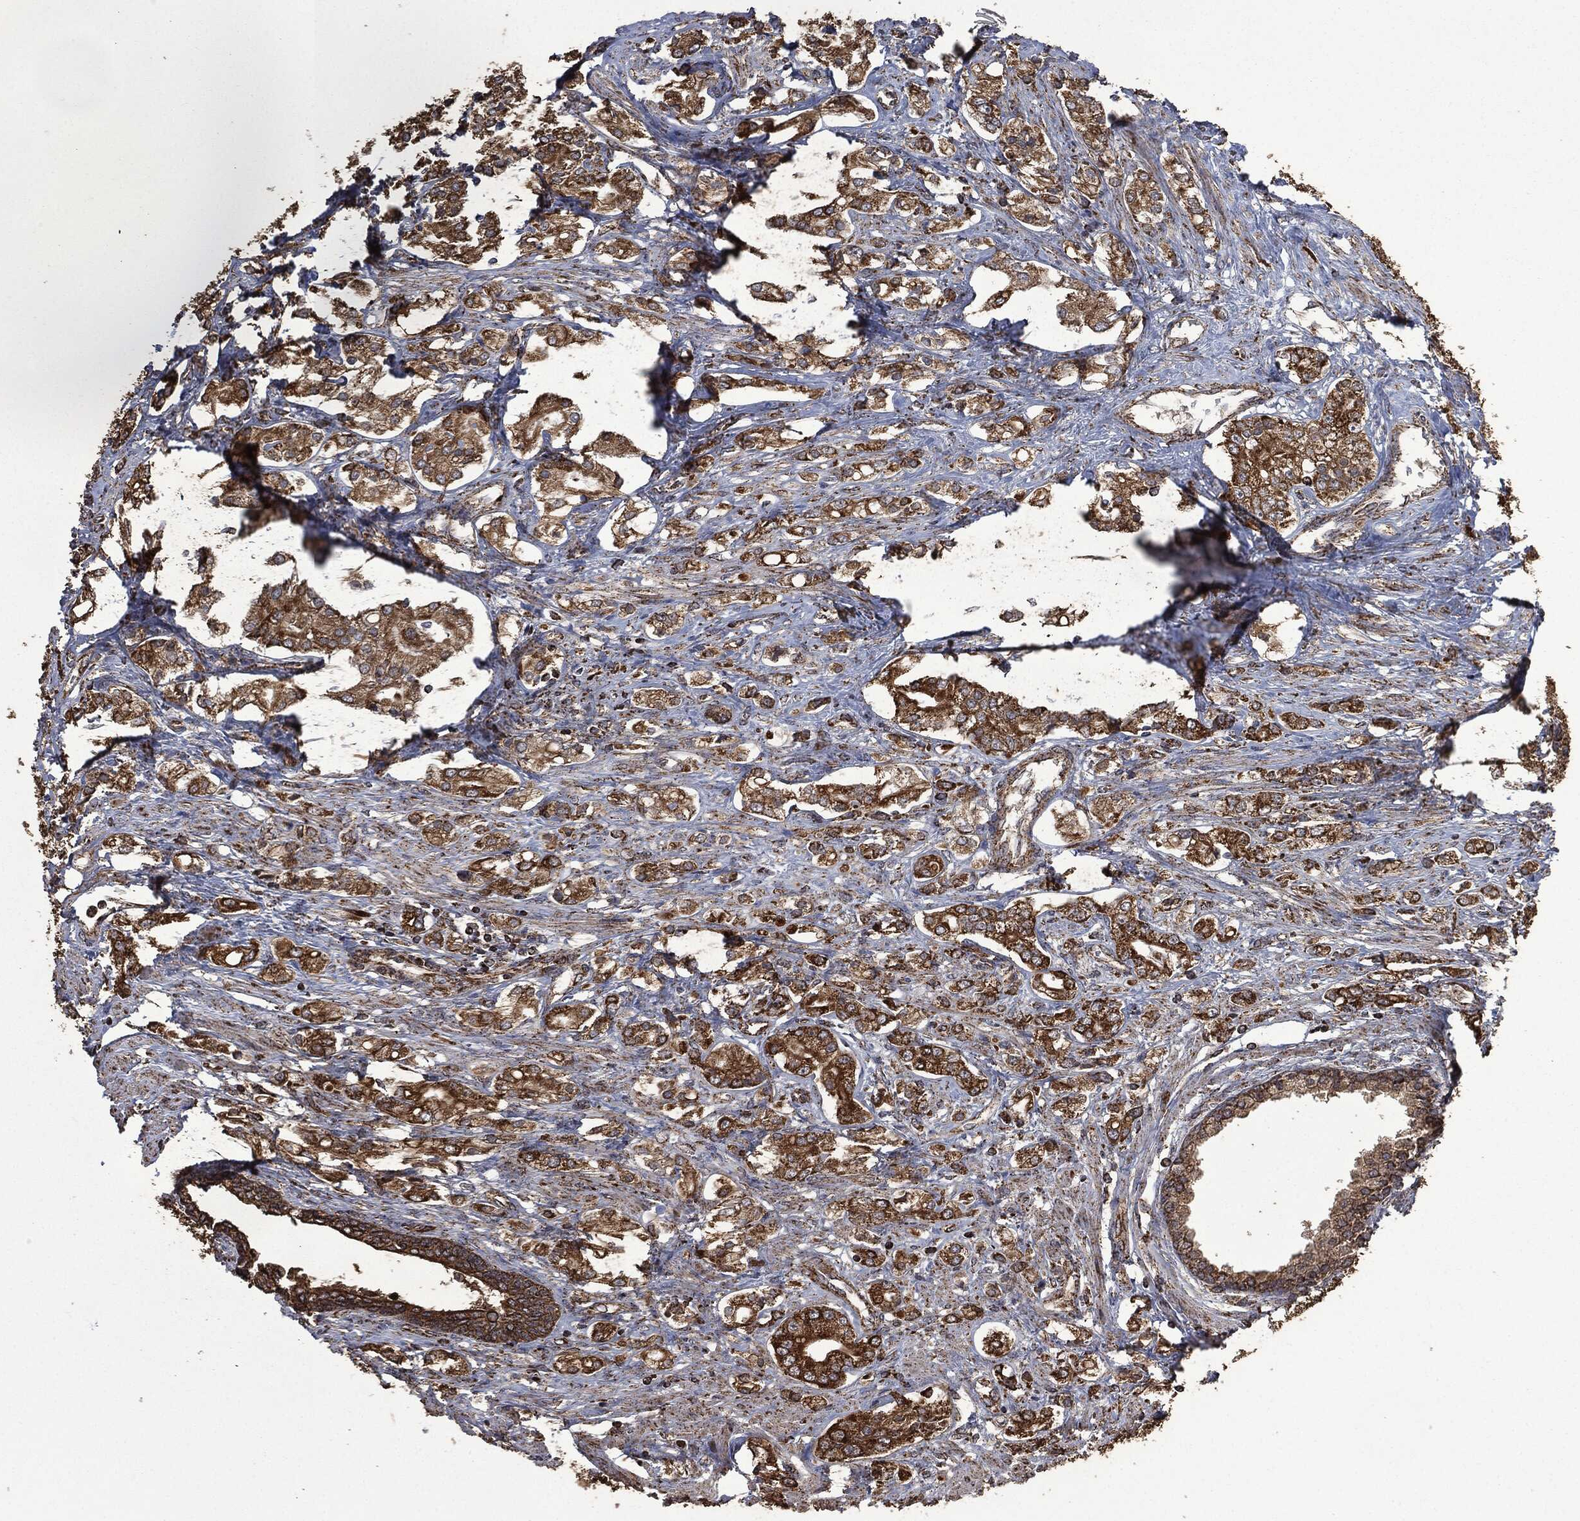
{"staining": {"intensity": "strong", "quantity": ">75%", "location": "cytoplasmic/membranous"}, "tissue": "prostate cancer", "cell_type": "Tumor cells", "image_type": "cancer", "snomed": [{"axis": "morphology", "description": "Adenocarcinoma, NOS"}, {"axis": "topography", "description": "Prostate and seminal vesicle, NOS"}, {"axis": "topography", "description": "Prostate"}], "caption": "This photomicrograph displays immunohistochemistry staining of human adenocarcinoma (prostate), with high strong cytoplasmic/membranous expression in about >75% of tumor cells.", "gene": "LIG3", "patient": {"sex": "male", "age": 67}}